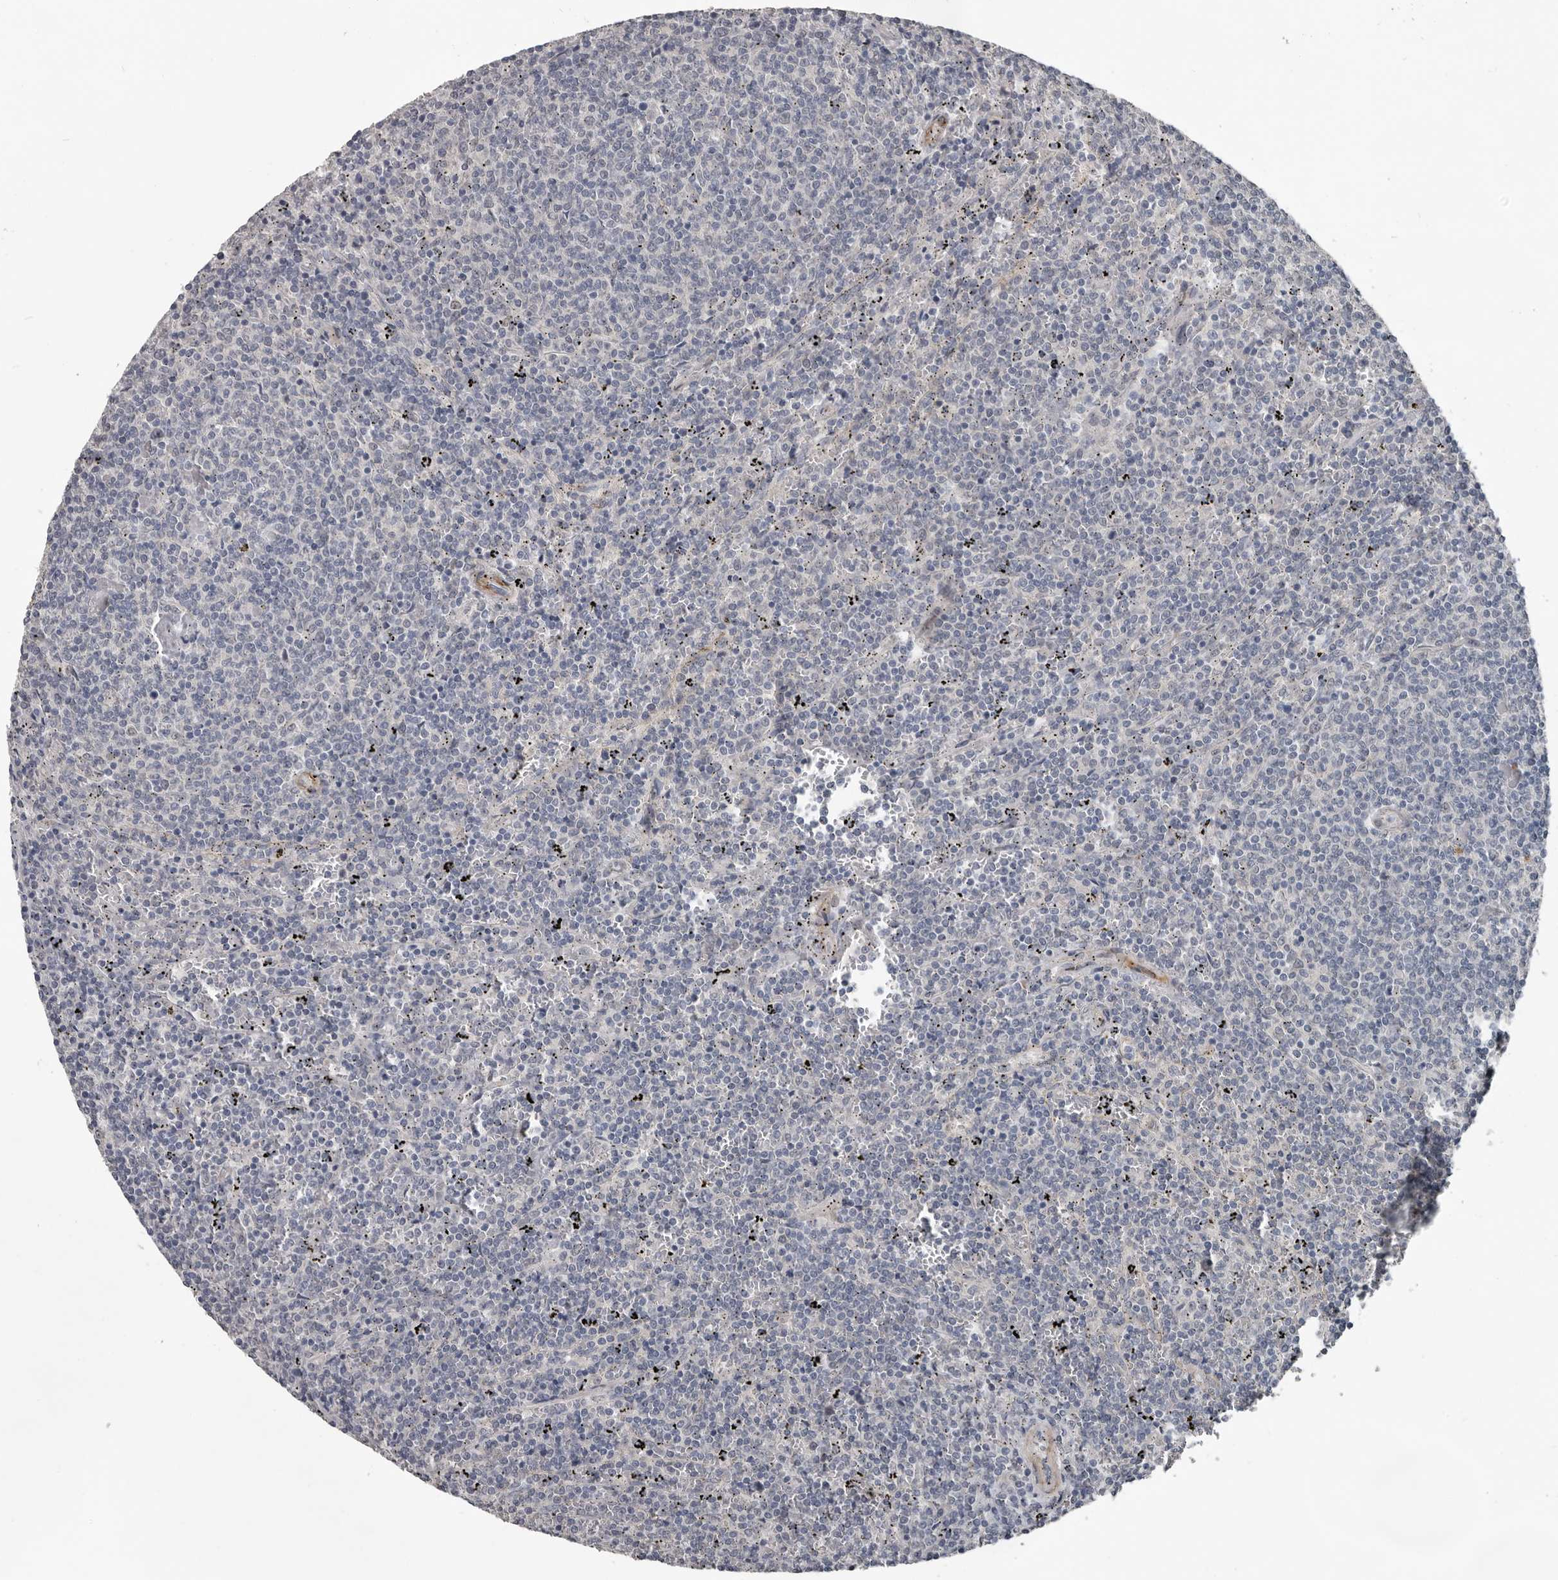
{"staining": {"intensity": "negative", "quantity": "none", "location": "none"}, "tissue": "lymphoma", "cell_type": "Tumor cells", "image_type": "cancer", "snomed": [{"axis": "morphology", "description": "Malignant lymphoma, non-Hodgkin's type, Low grade"}, {"axis": "topography", "description": "Spleen"}], "caption": "Immunohistochemical staining of low-grade malignant lymphoma, non-Hodgkin's type exhibits no significant positivity in tumor cells.", "gene": "C1orf216", "patient": {"sex": "female", "age": 50}}